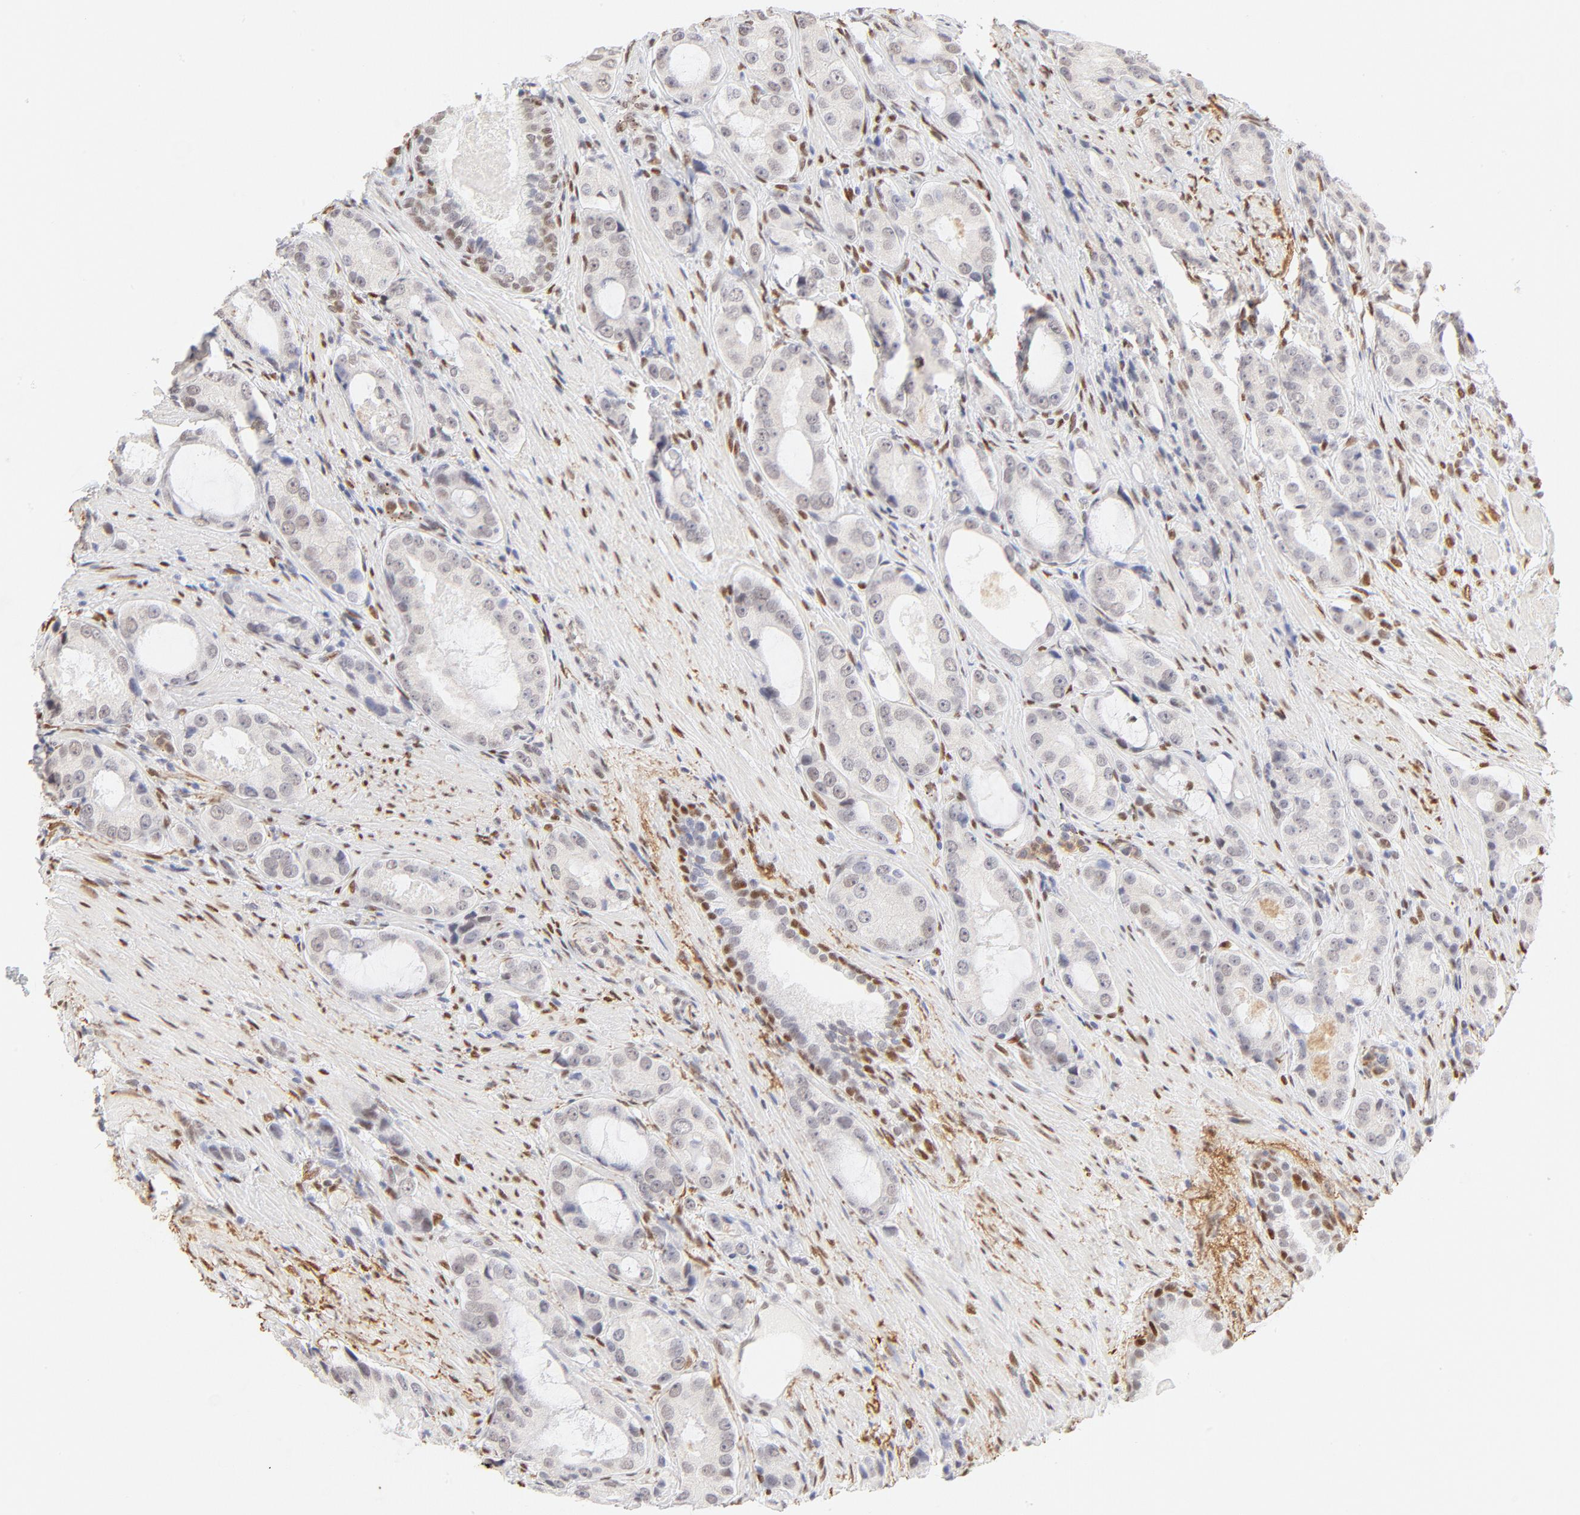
{"staining": {"intensity": "weak", "quantity": "<25%", "location": "nuclear"}, "tissue": "prostate cancer", "cell_type": "Tumor cells", "image_type": "cancer", "snomed": [{"axis": "morphology", "description": "Adenocarcinoma, High grade"}, {"axis": "topography", "description": "Prostate"}], "caption": "Prostate high-grade adenocarcinoma was stained to show a protein in brown. There is no significant positivity in tumor cells.", "gene": "PBX1", "patient": {"sex": "male", "age": 72}}